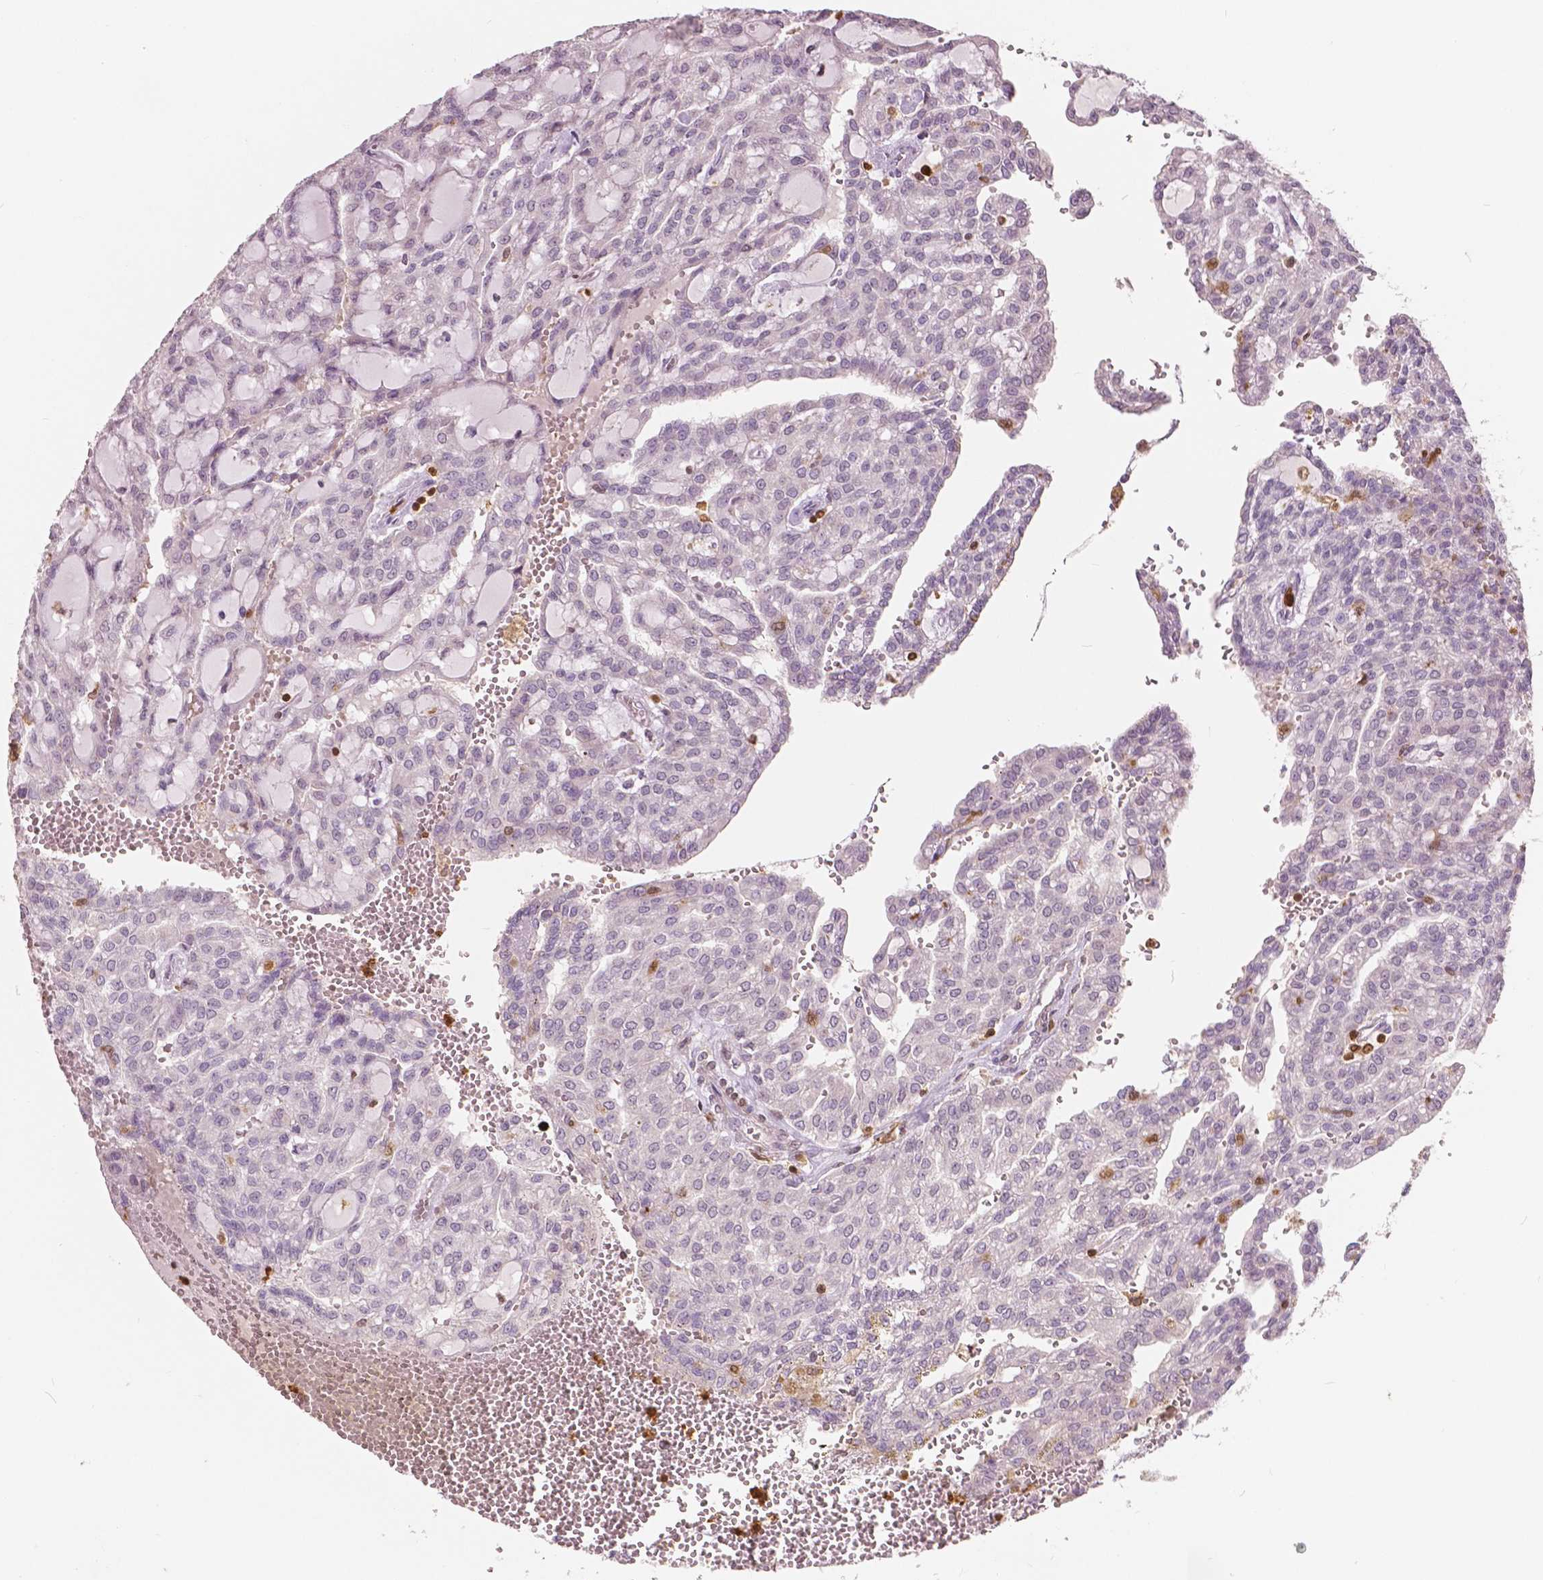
{"staining": {"intensity": "negative", "quantity": "none", "location": "none"}, "tissue": "renal cancer", "cell_type": "Tumor cells", "image_type": "cancer", "snomed": [{"axis": "morphology", "description": "Adenocarcinoma, NOS"}, {"axis": "topography", "description": "Kidney"}], "caption": "This is a histopathology image of immunohistochemistry staining of renal cancer (adenocarcinoma), which shows no expression in tumor cells. (Brightfield microscopy of DAB immunohistochemistry at high magnification).", "gene": "S100A4", "patient": {"sex": "male", "age": 63}}